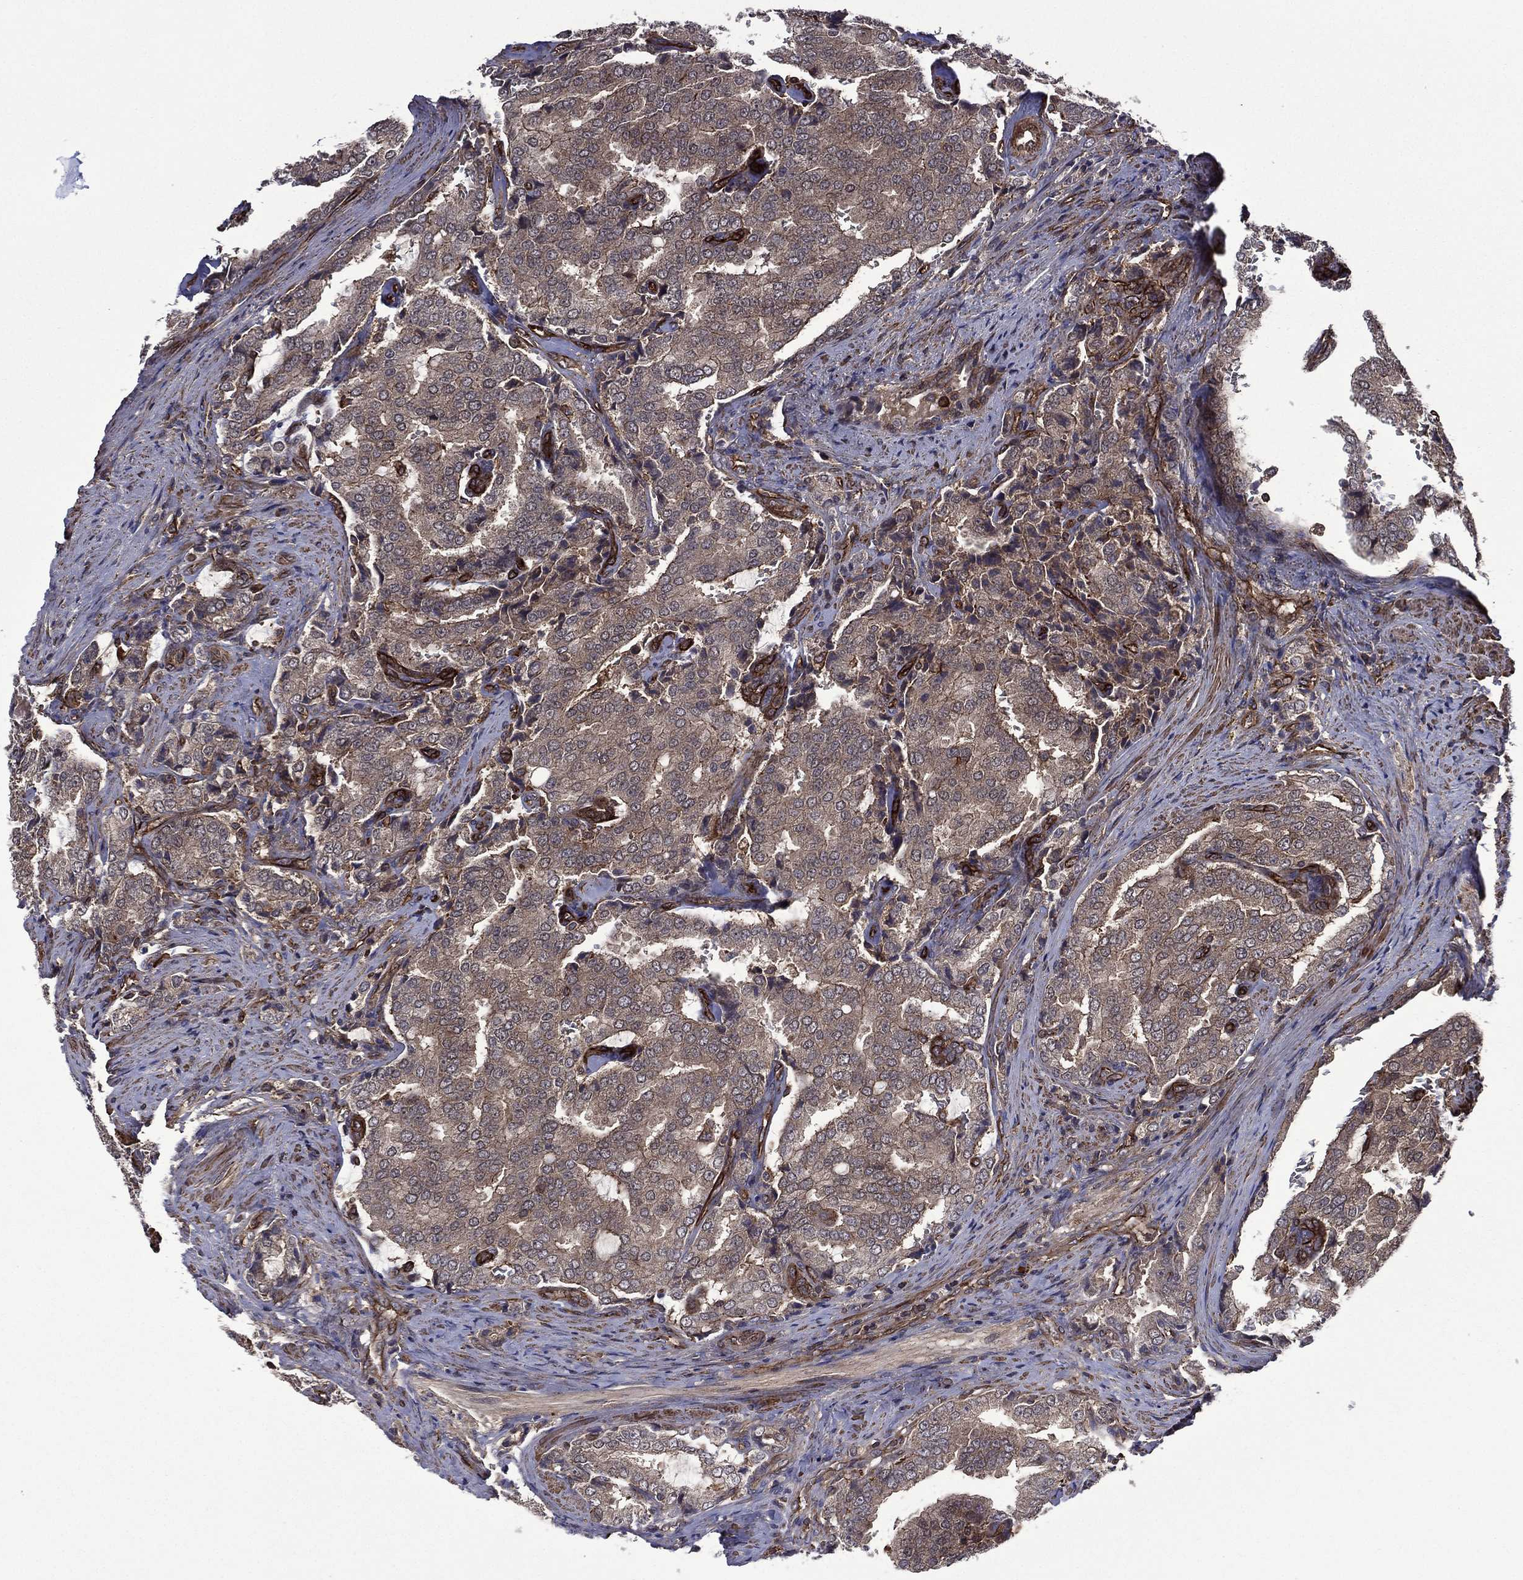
{"staining": {"intensity": "weak", "quantity": "25%-75%", "location": "cytoplasmic/membranous"}, "tissue": "prostate cancer", "cell_type": "Tumor cells", "image_type": "cancer", "snomed": [{"axis": "morphology", "description": "Adenocarcinoma, NOS"}, {"axis": "topography", "description": "Prostate"}], "caption": "This is a histology image of immunohistochemistry (IHC) staining of prostate cancer (adenocarcinoma), which shows weak expression in the cytoplasmic/membranous of tumor cells.", "gene": "PLPP3", "patient": {"sex": "male", "age": 65}}